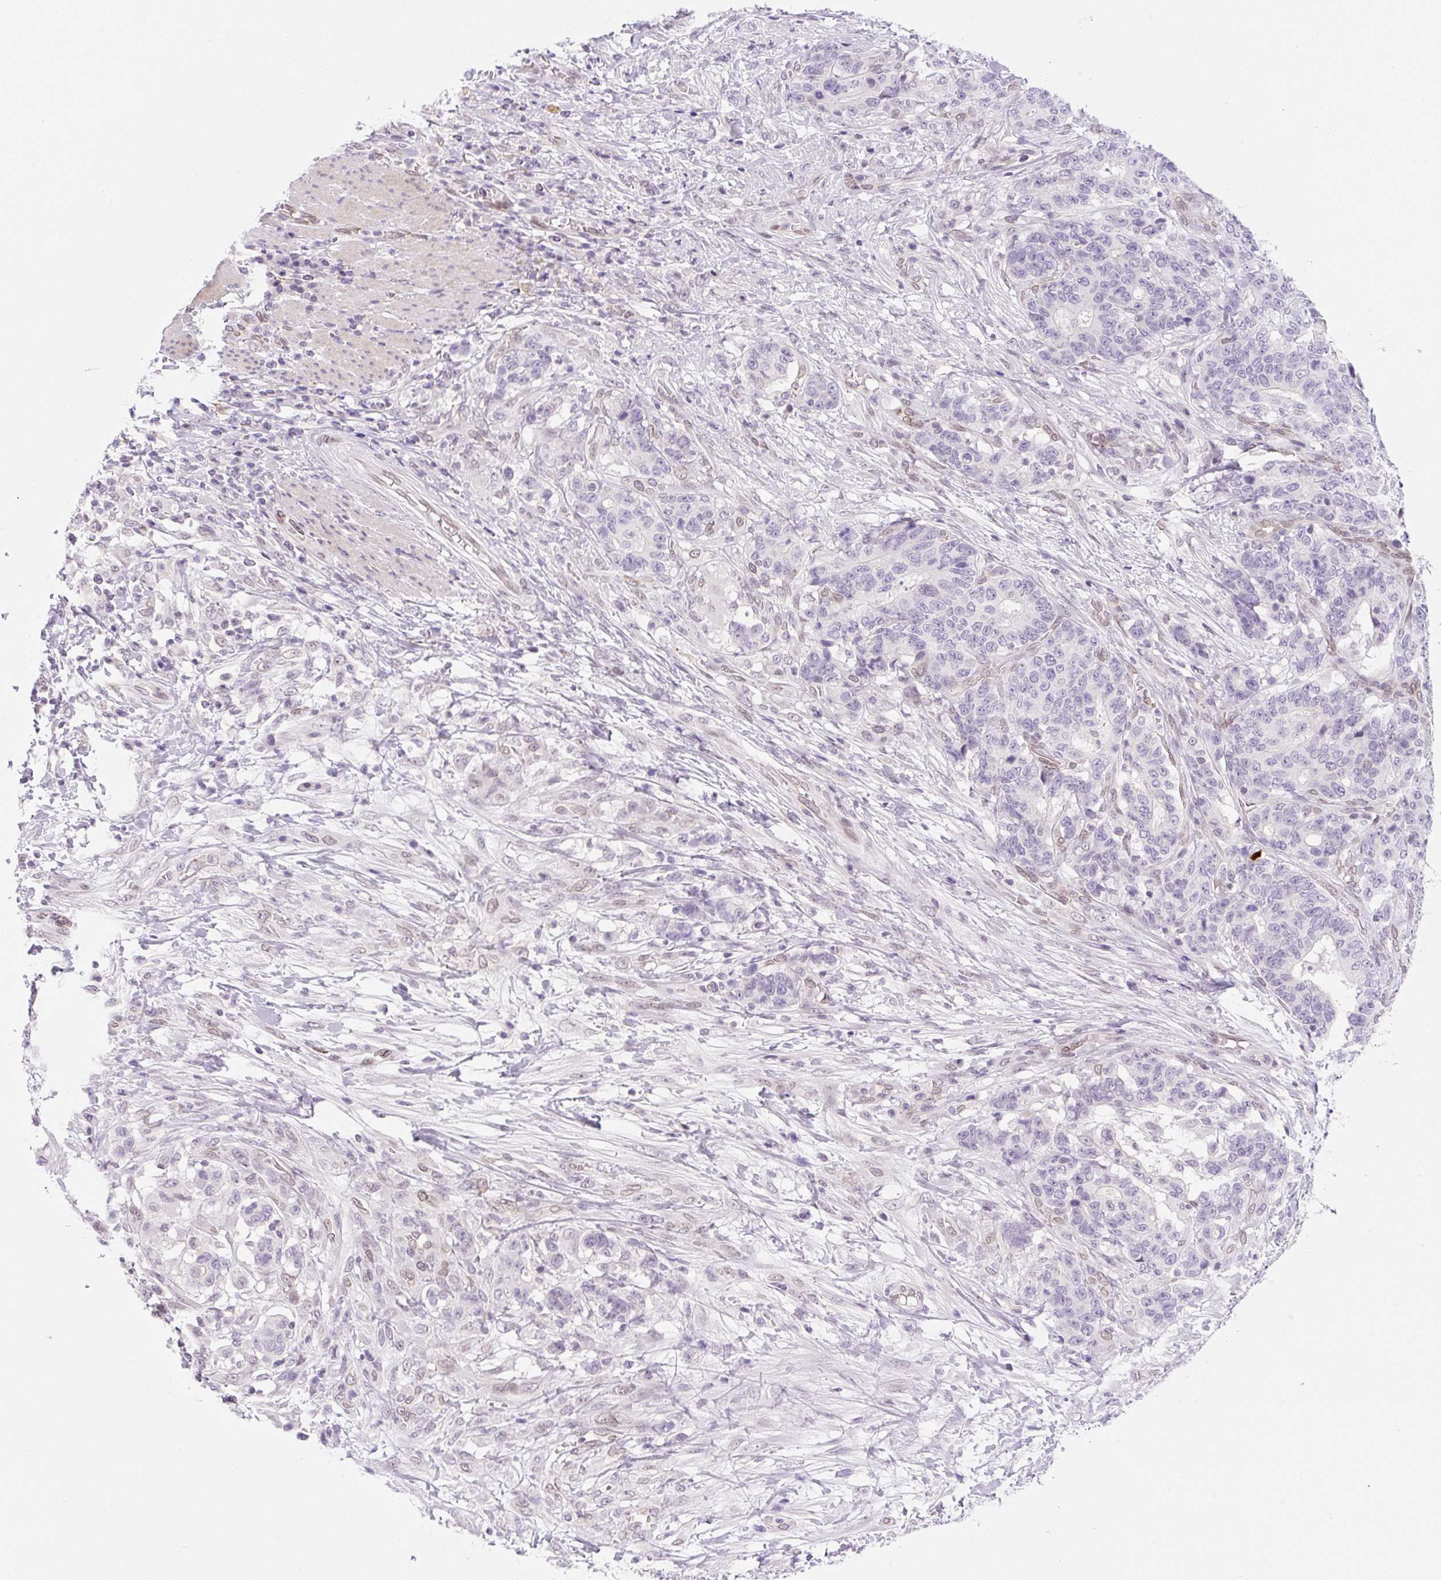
{"staining": {"intensity": "negative", "quantity": "none", "location": "none"}, "tissue": "stomach cancer", "cell_type": "Tumor cells", "image_type": "cancer", "snomed": [{"axis": "morphology", "description": "Normal tissue, NOS"}, {"axis": "morphology", "description": "Adenocarcinoma, NOS"}, {"axis": "topography", "description": "Stomach"}], "caption": "The micrograph displays no significant positivity in tumor cells of stomach adenocarcinoma. (Stains: DAB IHC with hematoxylin counter stain, Microscopy: brightfield microscopy at high magnification).", "gene": "SYNE3", "patient": {"sex": "female", "age": 64}}